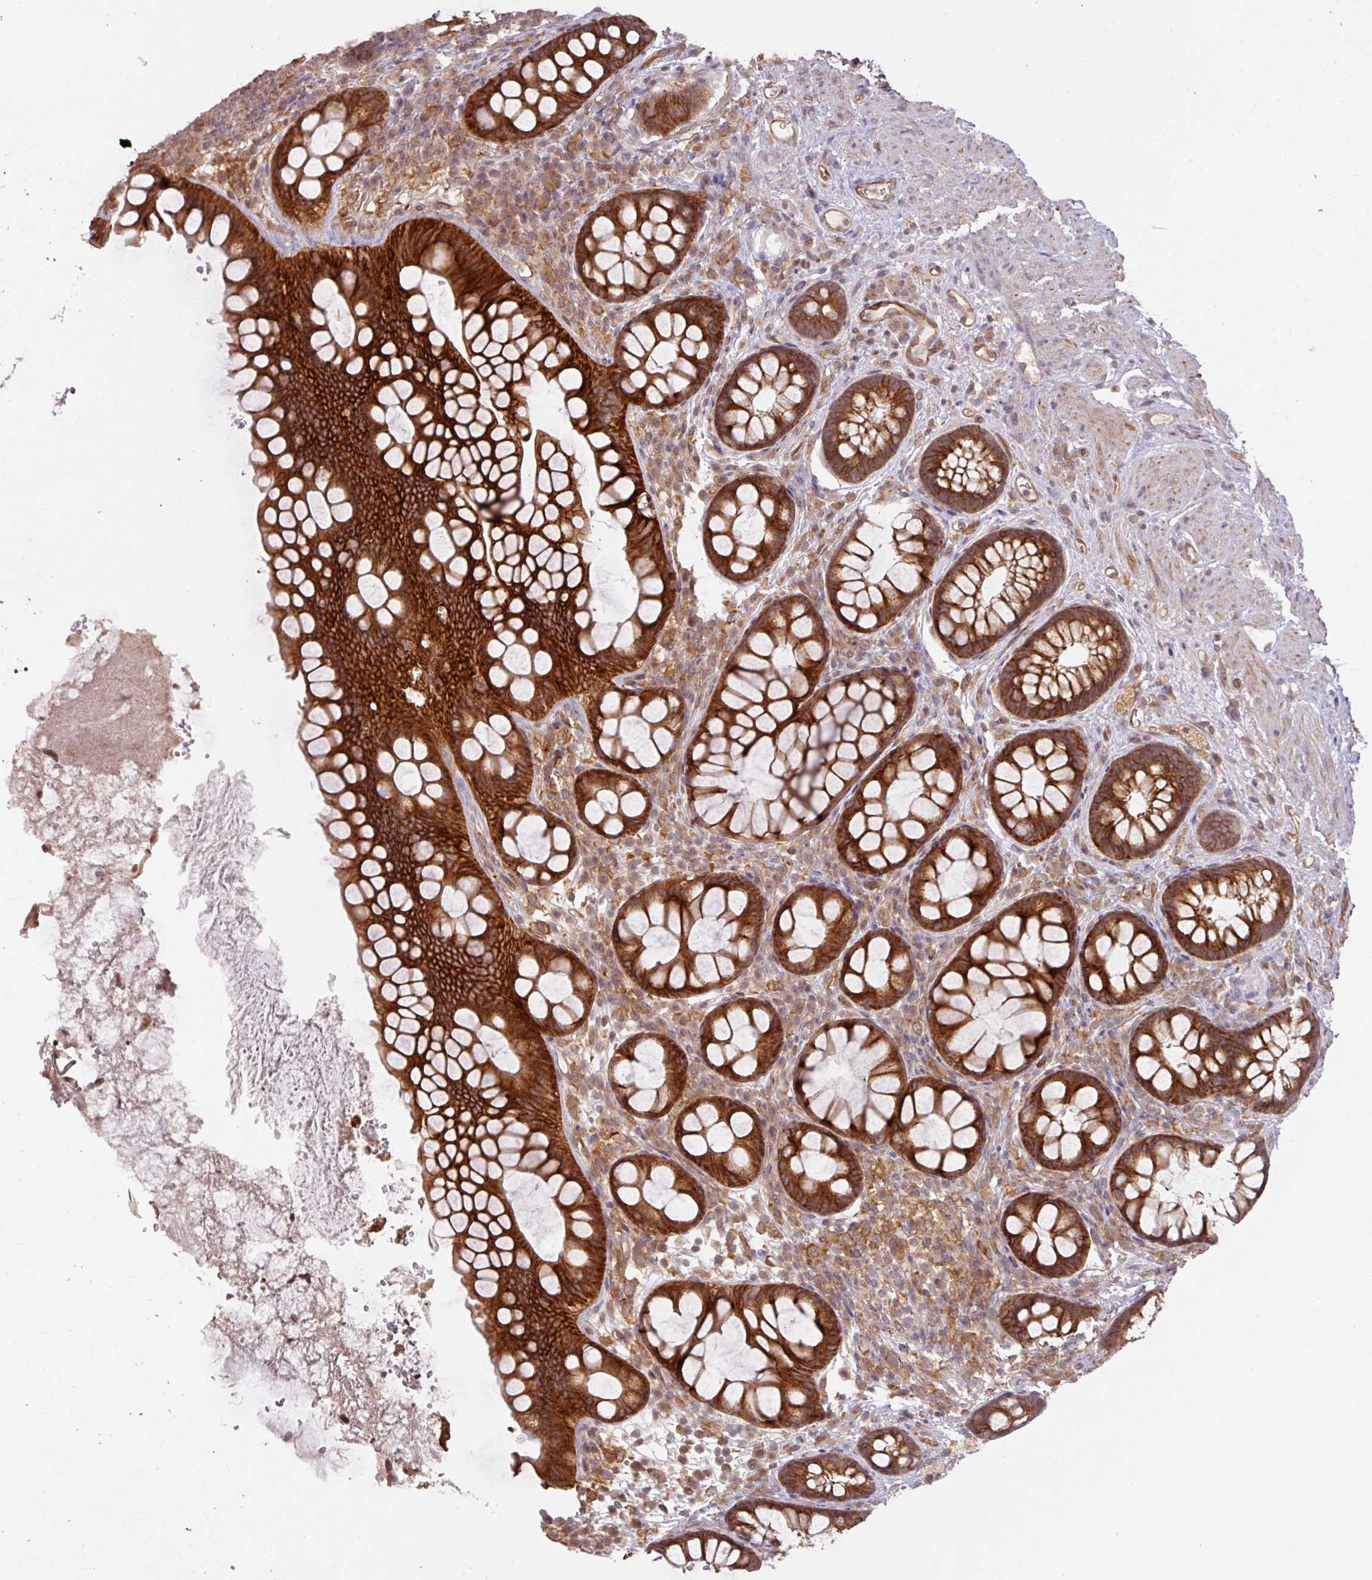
{"staining": {"intensity": "strong", "quantity": ">75%", "location": "cytoplasmic/membranous"}, "tissue": "rectum", "cell_type": "Glandular cells", "image_type": "normal", "snomed": [{"axis": "morphology", "description": "Normal tissue, NOS"}, {"axis": "topography", "description": "Rectum"}, {"axis": "topography", "description": "Peripheral nerve tissue"}], "caption": "A brown stain labels strong cytoplasmic/membranous staining of a protein in glandular cells of unremarkable rectum. (Stains: DAB (3,3'-diaminobenzidine) in brown, nuclei in blue, Microscopy: brightfield microscopy at high magnification).", "gene": "CYFIP2", "patient": {"sex": "female", "age": 69}}